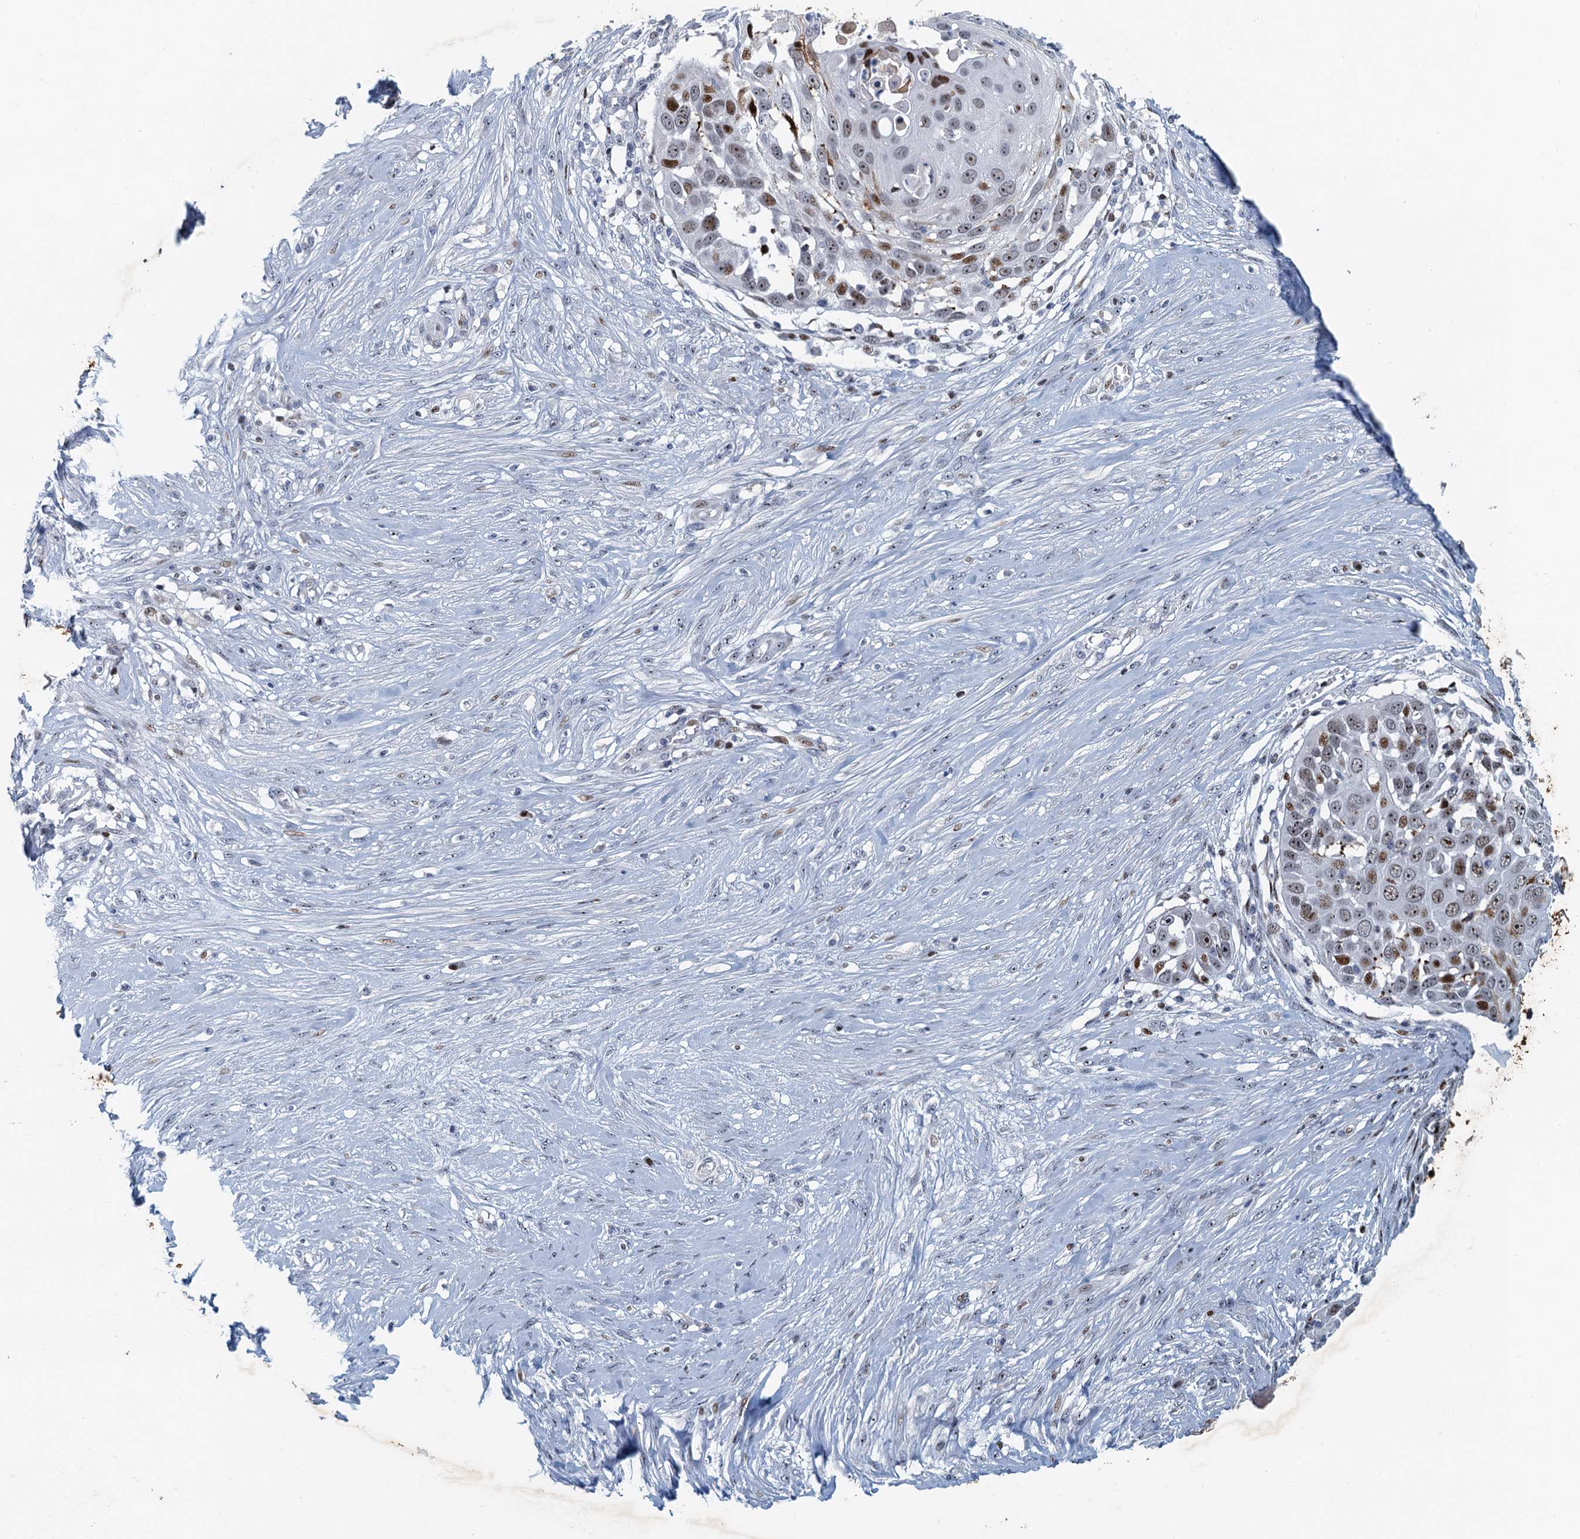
{"staining": {"intensity": "moderate", "quantity": "25%-75%", "location": "nuclear"}, "tissue": "skin cancer", "cell_type": "Tumor cells", "image_type": "cancer", "snomed": [{"axis": "morphology", "description": "Squamous cell carcinoma, NOS"}, {"axis": "topography", "description": "Skin"}], "caption": "Moderate nuclear staining for a protein is identified in about 25%-75% of tumor cells of skin cancer using immunohistochemistry (IHC).", "gene": "ANKRD13D", "patient": {"sex": "female", "age": 44}}